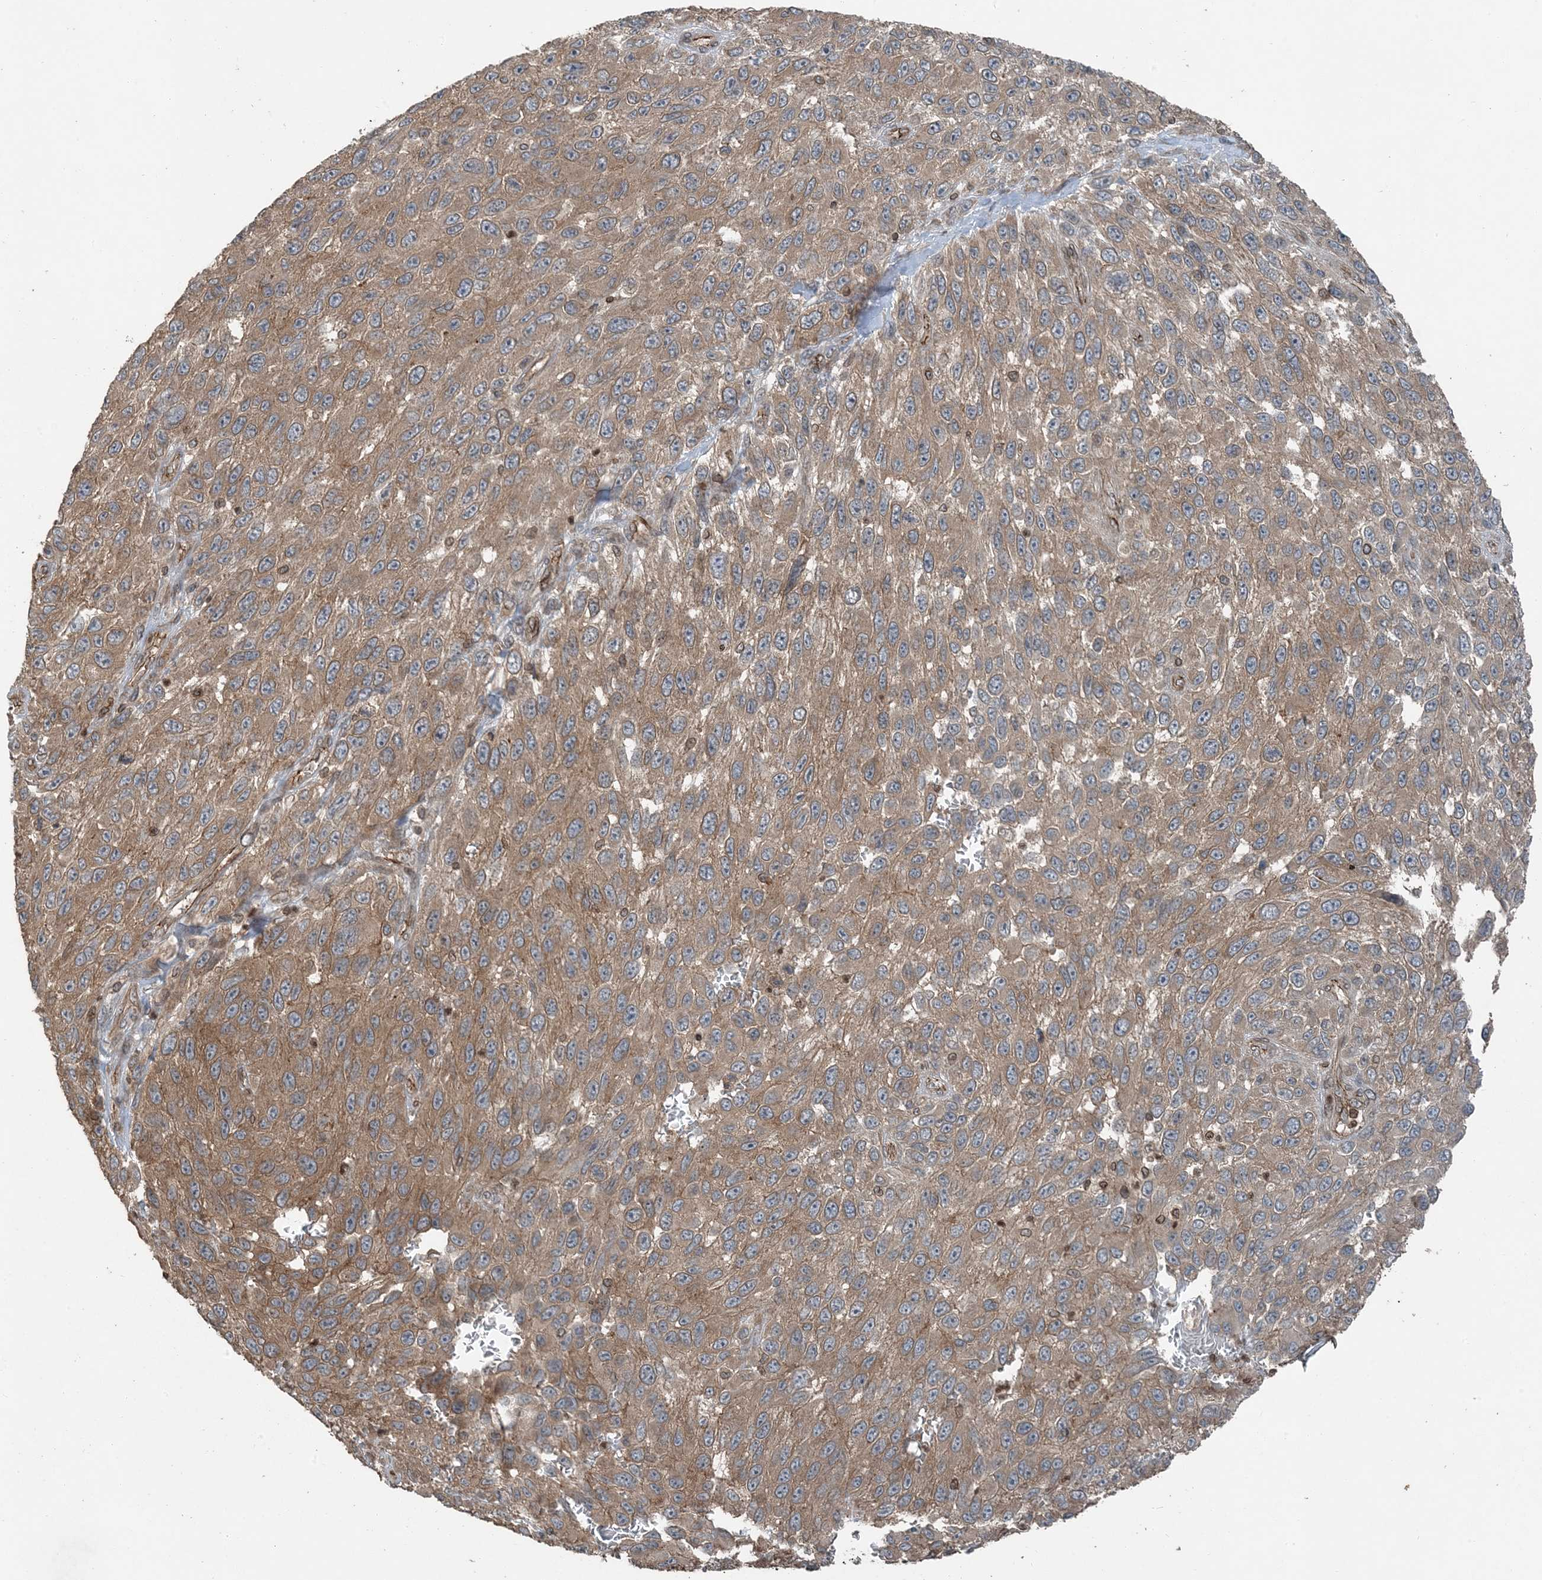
{"staining": {"intensity": "moderate", "quantity": ">75%", "location": "cytoplasmic/membranous"}, "tissue": "melanoma", "cell_type": "Tumor cells", "image_type": "cancer", "snomed": [{"axis": "morphology", "description": "Malignant melanoma, NOS"}, {"axis": "topography", "description": "Skin"}], "caption": "Malignant melanoma was stained to show a protein in brown. There is medium levels of moderate cytoplasmic/membranous expression in approximately >75% of tumor cells.", "gene": "ZFAND2B", "patient": {"sex": "female", "age": 96}}